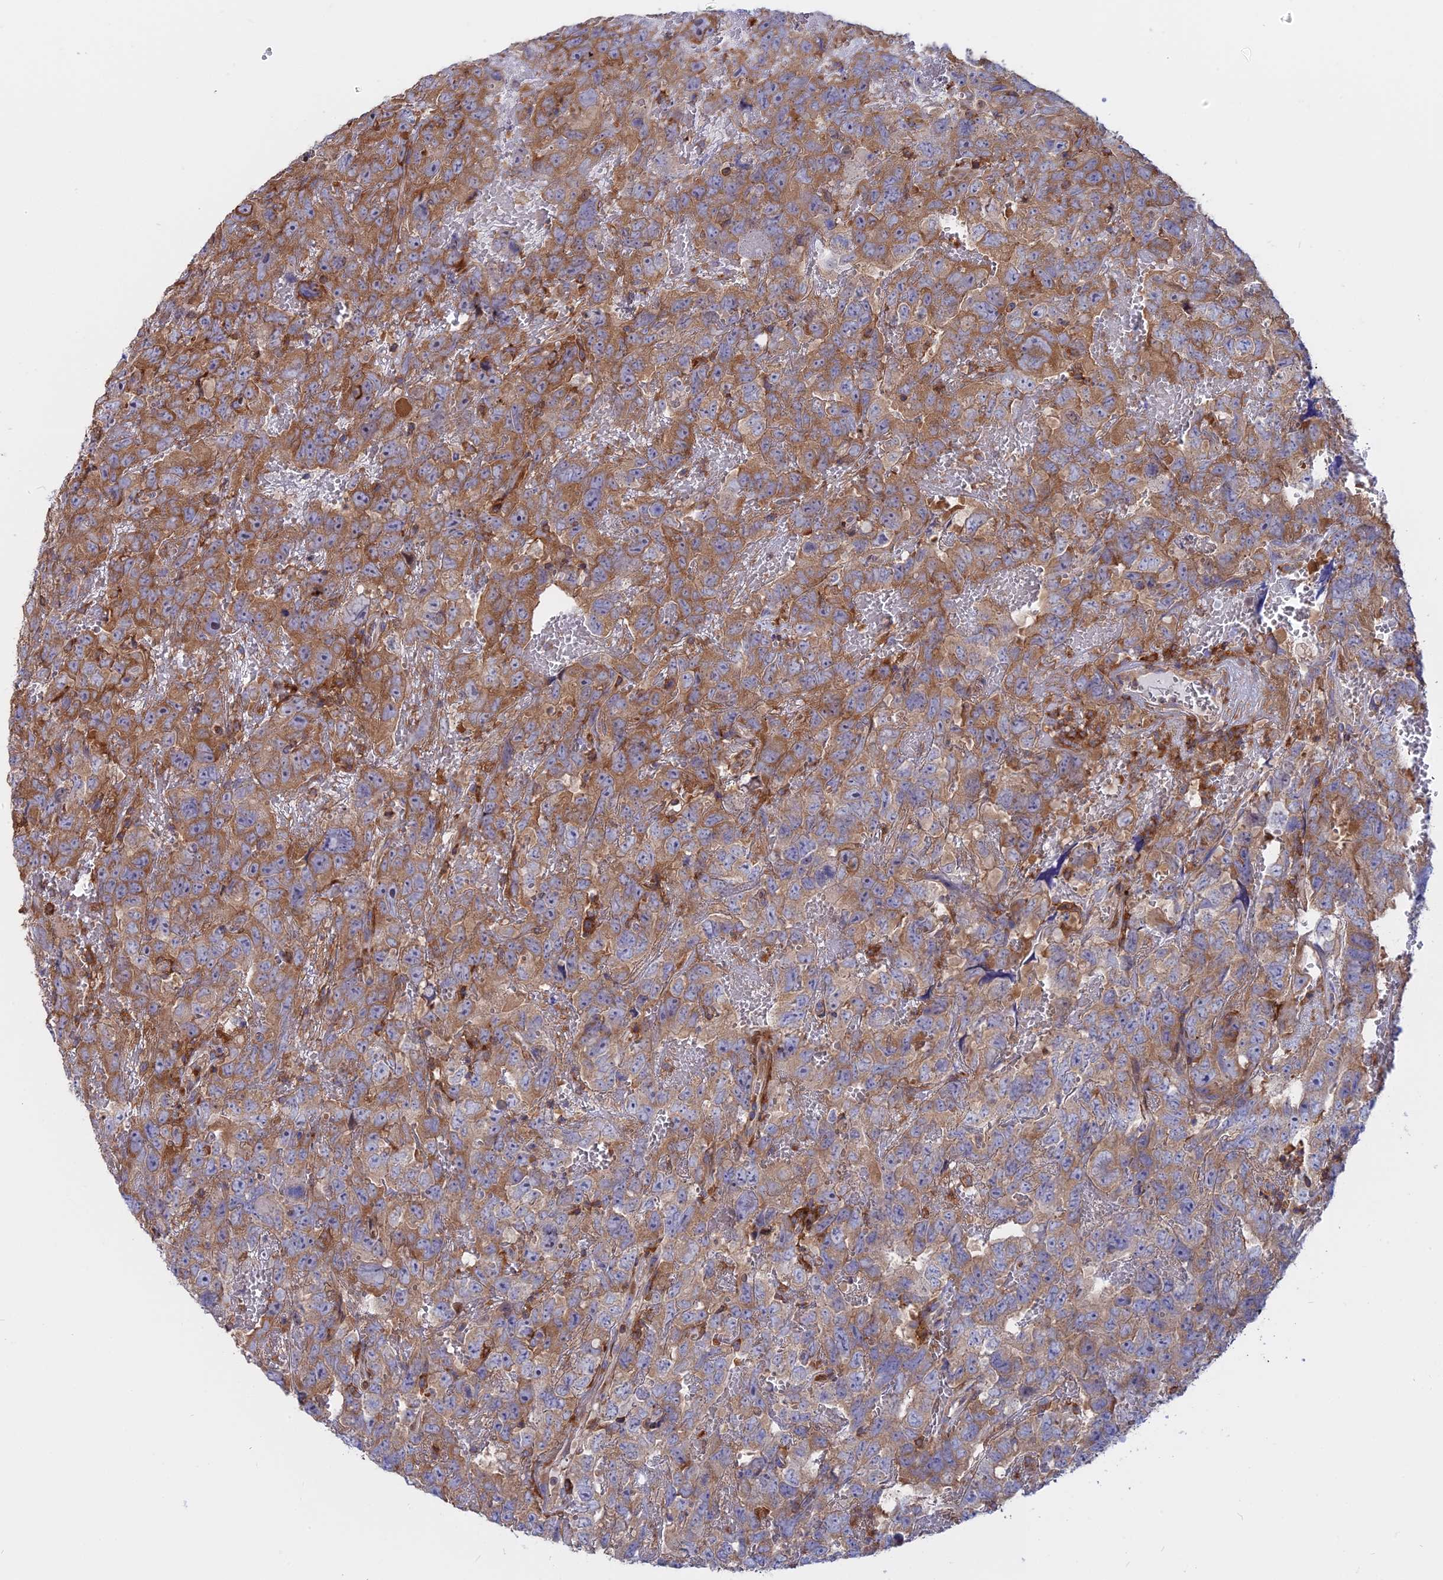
{"staining": {"intensity": "moderate", "quantity": ">75%", "location": "cytoplasmic/membranous"}, "tissue": "testis cancer", "cell_type": "Tumor cells", "image_type": "cancer", "snomed": [{"axis": "morphology", "description": "Carcinoma, Embryonal, NOS"}, {"axis": "topography", "description": "Testis"}], "caption": "Testis cancer (embryonal carcinoma) stained with a brown dye displays moderate cytoplasmic/membranous positive expression in about >75% of tumor cells.", "gene": "GMIP", "patient": {"sex": "male", "age": 45}}